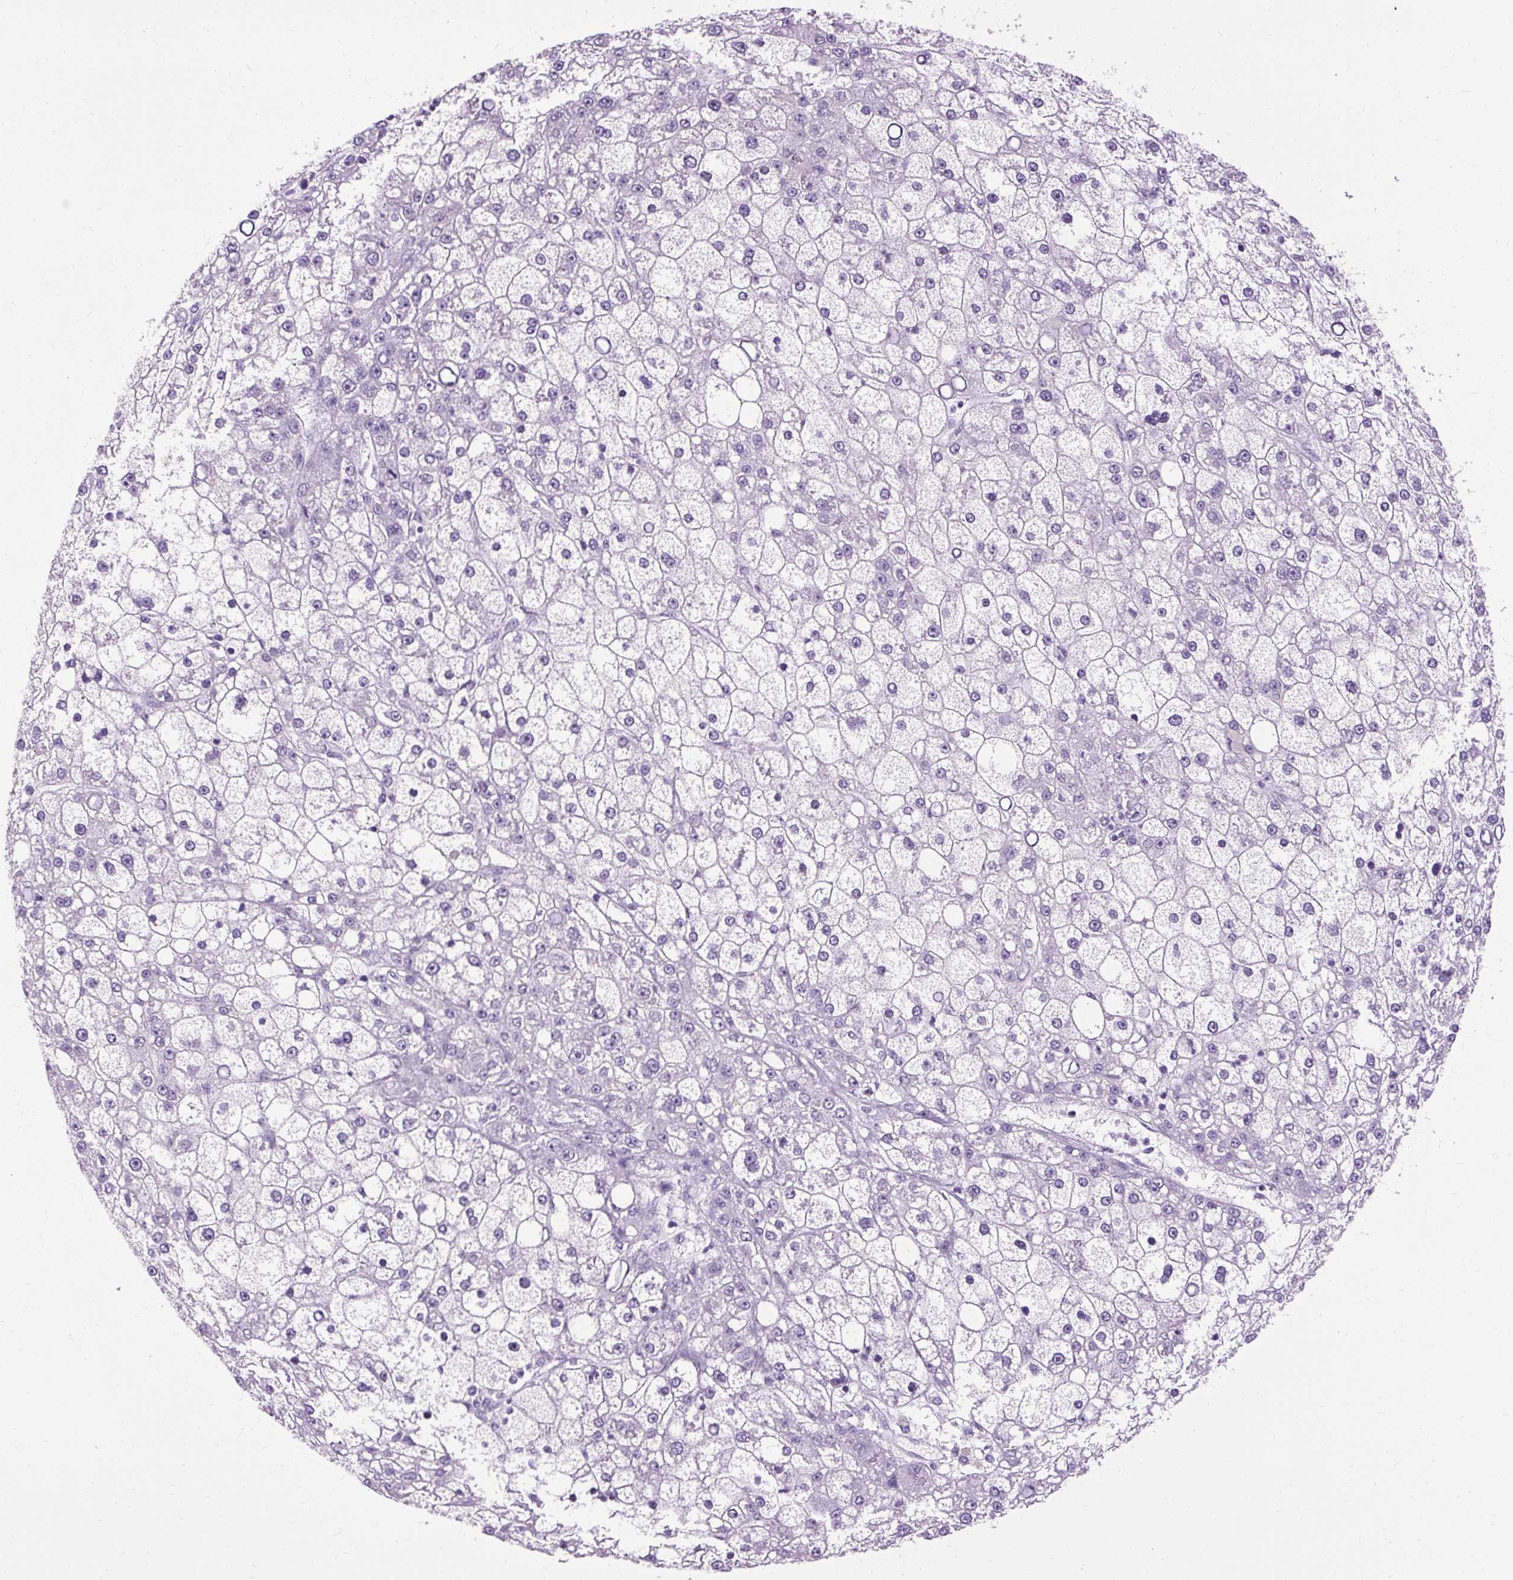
{"staining": {"intensity": "negative", "quantity": "none", "location": "none"}, "tissue": "liver cancer", "cell_type": "Tumor cells", "image_type": "cancer", "snomed": [{"axis": "morphology", "description": "Carcinoma, Hepatocellular, NOS"}, {"axis": "topography", "description": "Liver"}], "caption": "Immunohistochemical staining of liver cancer shows no significant expression in tumor cells.", "gene": "B3GNT4", "patient": {"sex": "male", "age": 67}}